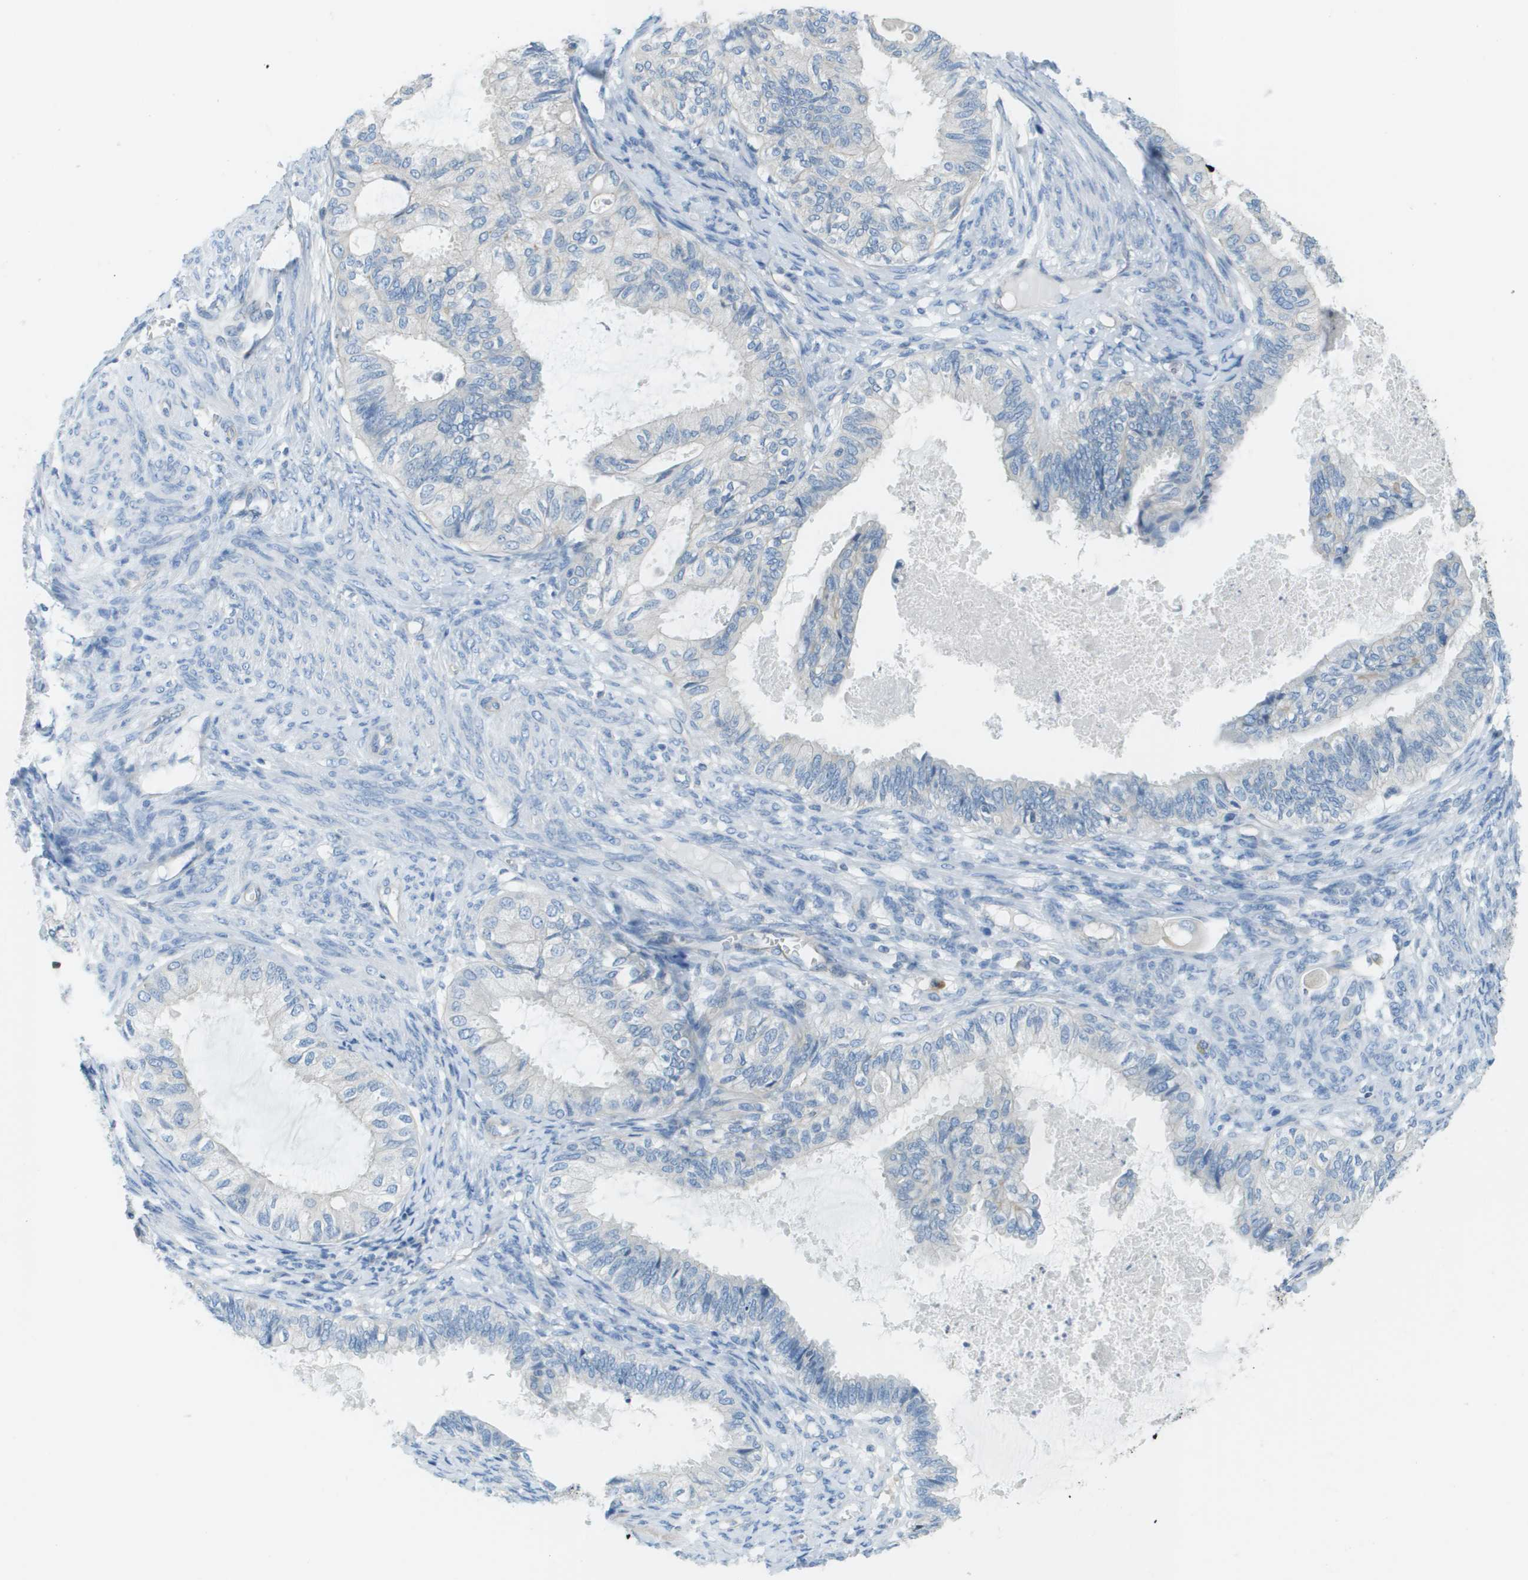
{"staining": {"intensity": "negative", "quantity": "none", "location": "none"}, "tissue": "cervical cancer", "cell_type": "Tumor cells", "image_type": "cancer", "snomed": [{"axis": "morphology", "description": "Normal tissue, NOS"}, {"axis": "morphology", "description": "Adenocarcinoma, NOS"}, {"axis": "topography", "description": "Cervix"}, {"axis": "topography", "description": "Endometrium"}], "caption": "An immunohistochemistry (IHC) image of cervical cancer is shown. There is no staining in tumor cells of cervical cancer.", "gene": "DNAJB11", "patient": {"sex": "female", "age": 86}}